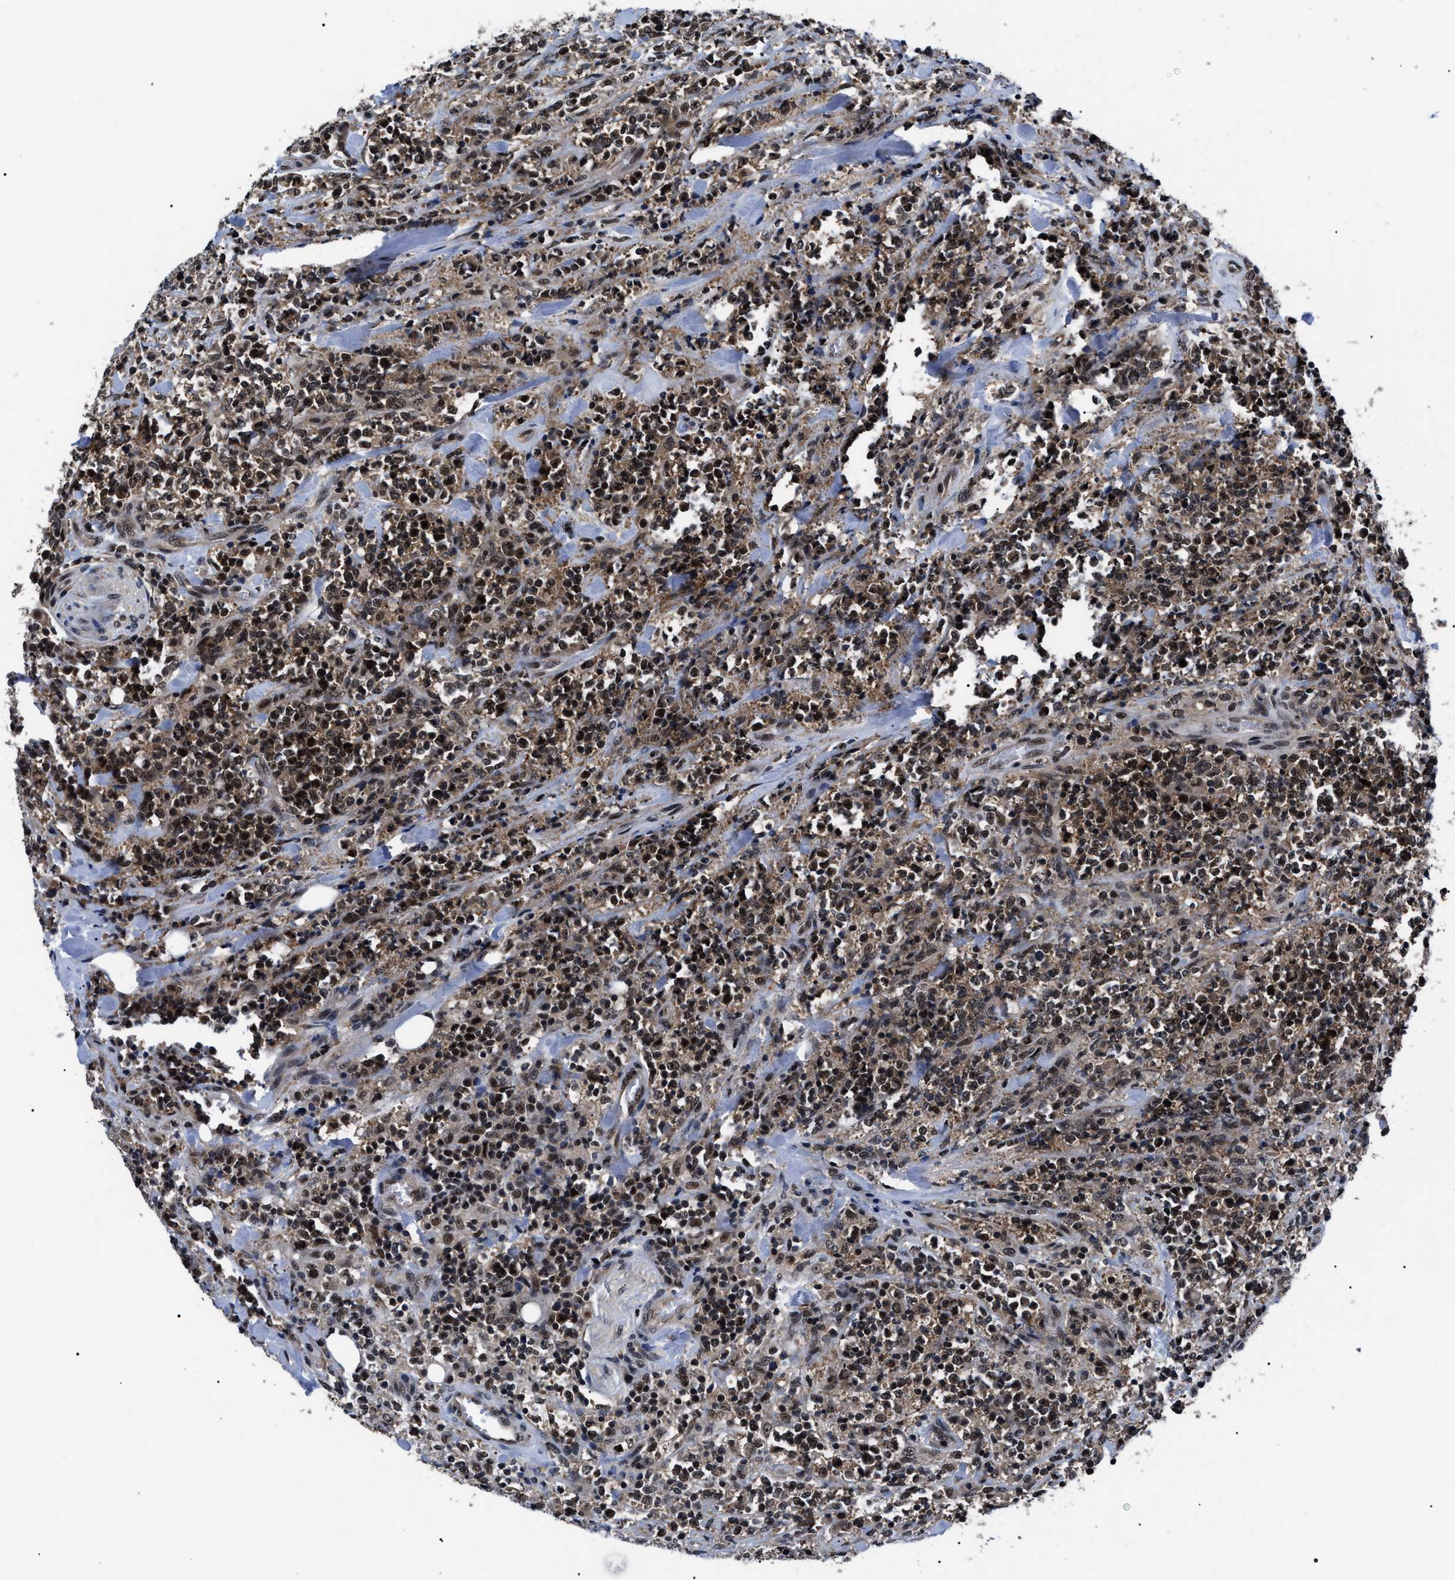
{"staining": {"intensity": "moderate", "quantity": ">75%", "location": "cytoplasmic/membranous,nuclear"}, "tissue": "lymphoma", "cell_type": "Tumor cells", "image_type": "cancer", "snomed": [{"axis": "morphology", "description": "Malignant lymphoma, non-Hodgkin's type, High grade"}, {"axis": "topography", "description": "Soft tissue"}], "caption": "This is an image of immunohistochemistry staining of lymphoma, which shows moderate positivity in the cytoplasmic/membranous and nuclear of tumor cells.", "gene": "CSNK2A1", "patient": {"sex": "male", "age": 18}}